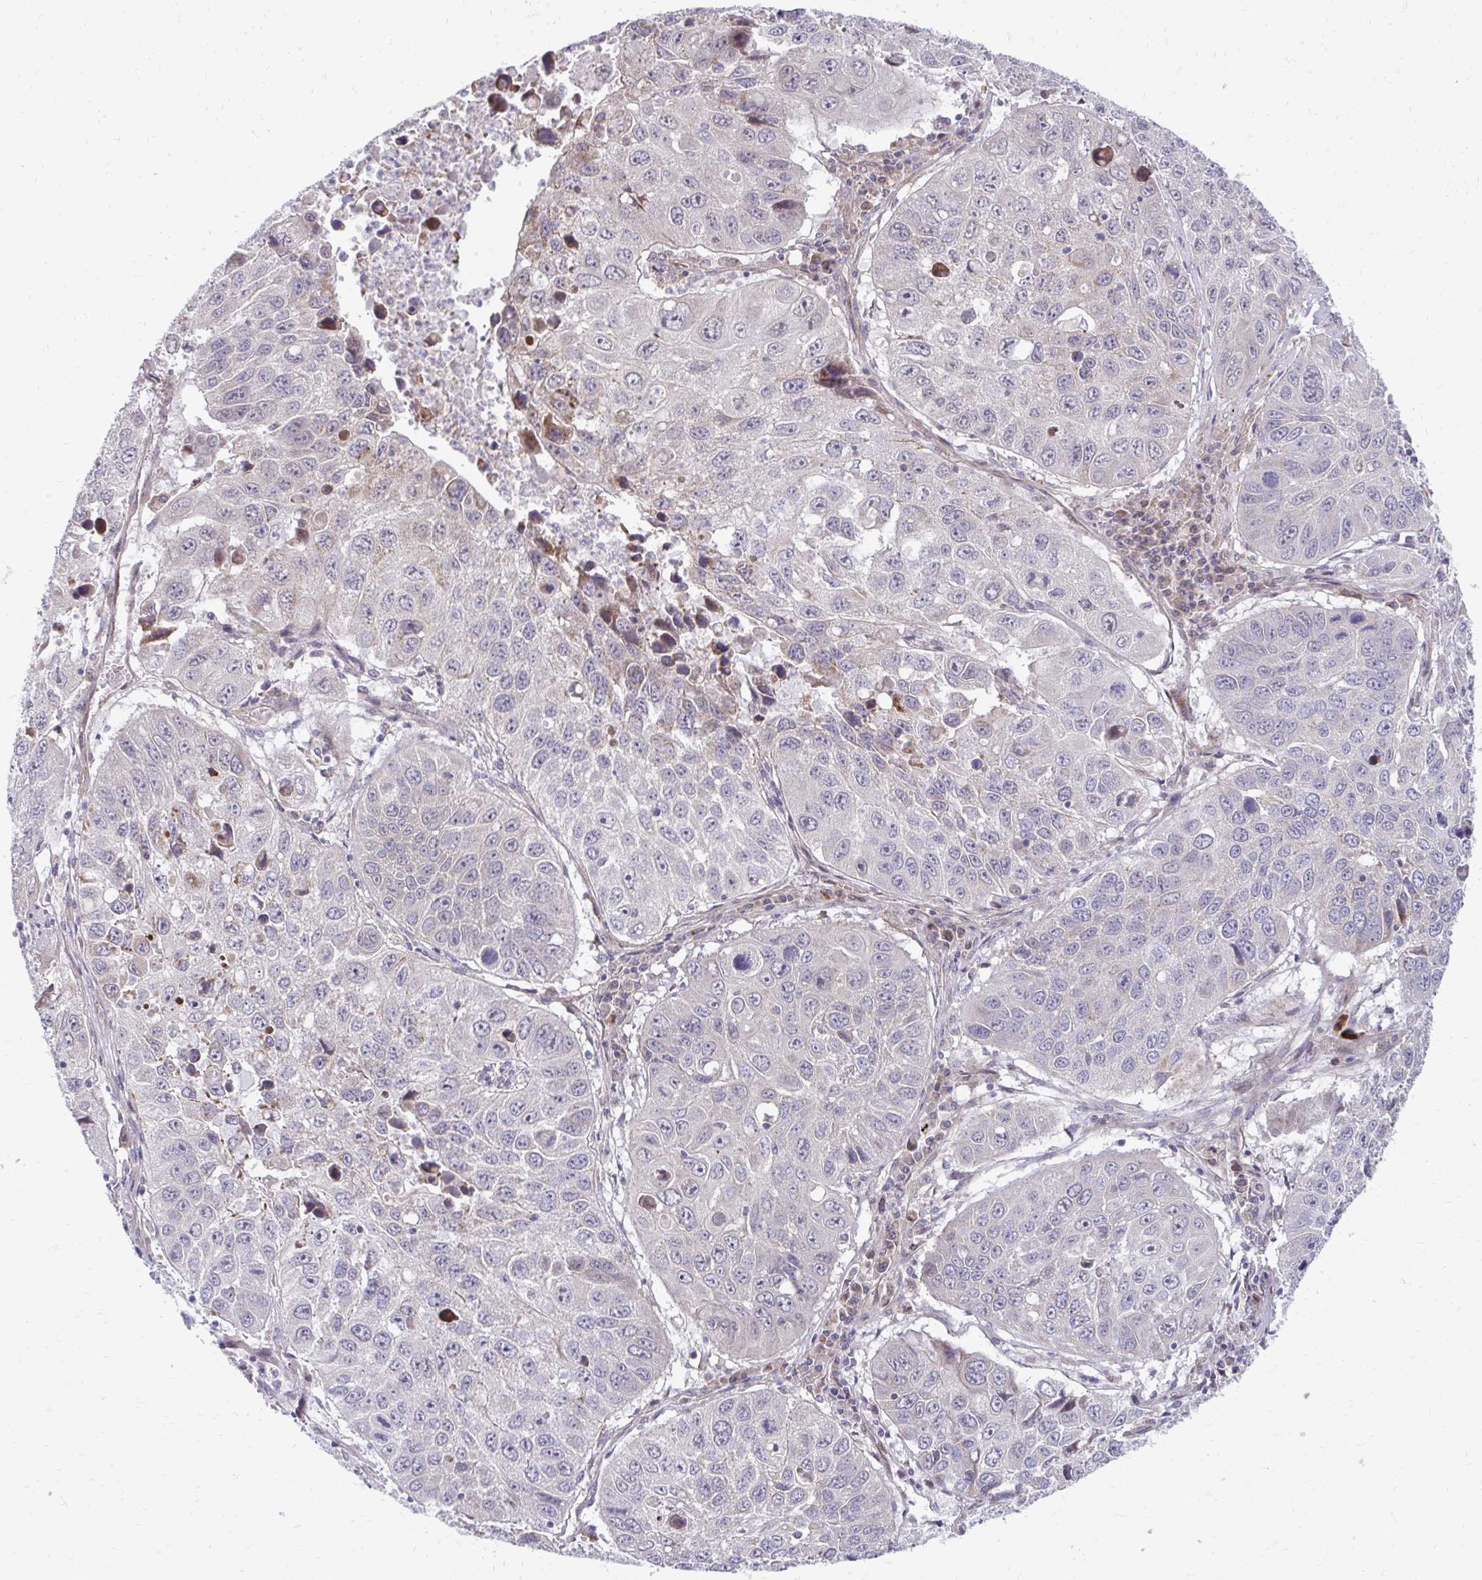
{"staining": {"intensity": "negative", "quantity": "none", "location": "none"}, "tissue": "lung cancer", "cell_type": "Tumor cells", "image_type": "cancer", "snomed": [{"axis": "morphology", "description": "Squamous cell carcinoma, NOS"}, {"axis": "topography", "description": "Lung"}], "caption": "Immunohistochemistry image of human lung cancer stained for a protein (brown), which exhibits no positivity in tumor cells.", "gene": "ITPR2", "patient": {"sex": "female", "age": 61}}